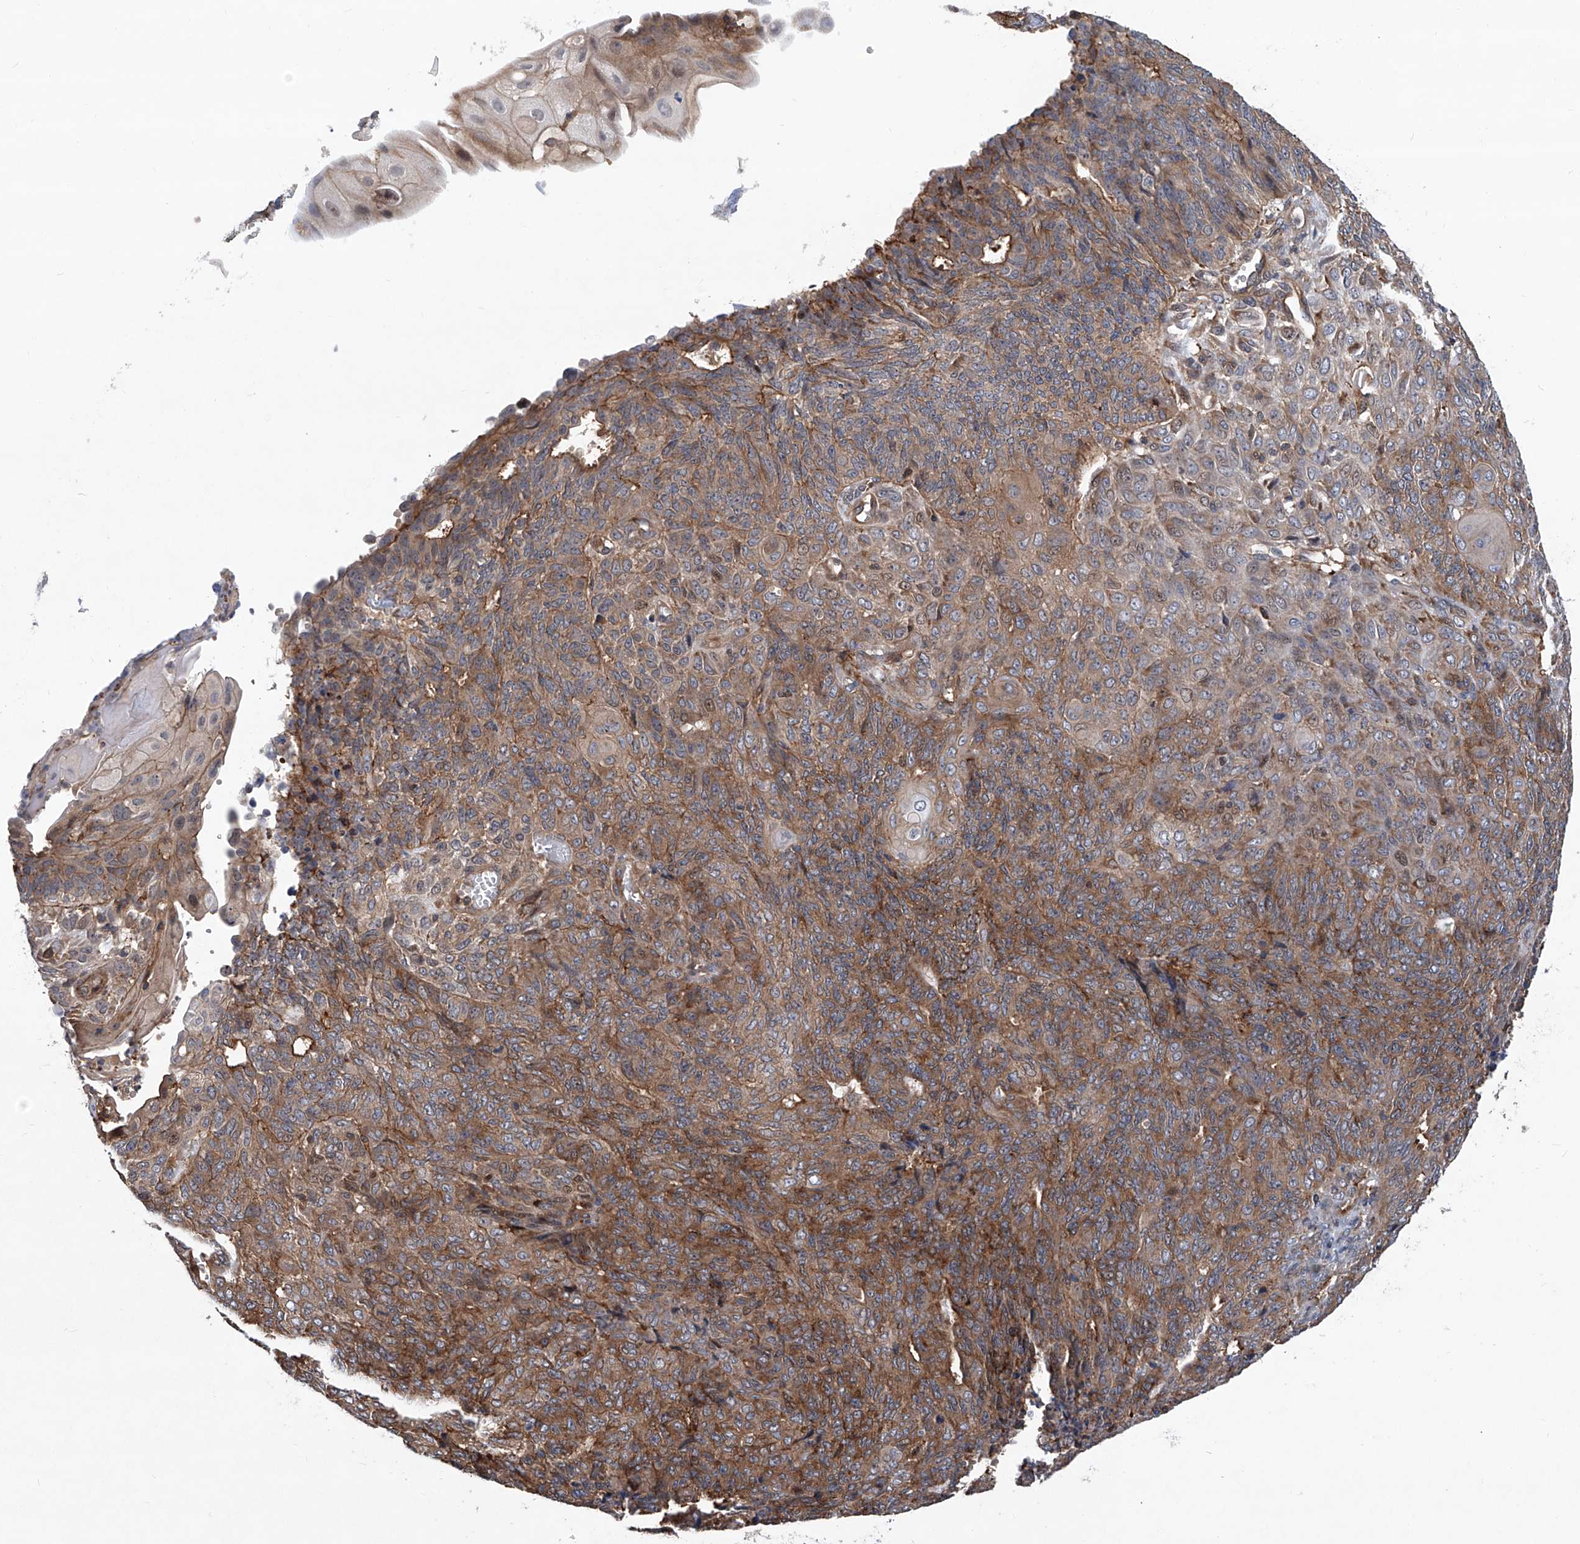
{"staining": {"intensity": "moderate", "quantity": ">75%", "location": "cytoplasmic/membranous"}, "tissue": "endometrial cancer", "cell_type": "Tumor cells", "image_type": "cancer", "snomed": [{"axis": "morphology", "description": "Adenocarcinoma, NOS"}, {"axis": "topography", "description": "Endometrium"}], "caption": "This histopathology image shows endometrial cancer stained with IHC to label a protein in brown. The cytoplasmic/membranous of tumor cells show moderate positivity for the protein. Nuclei are counter-stained blue.", "gene": "NT5C3A", "patient": {"sex": "female", "age": 32}}